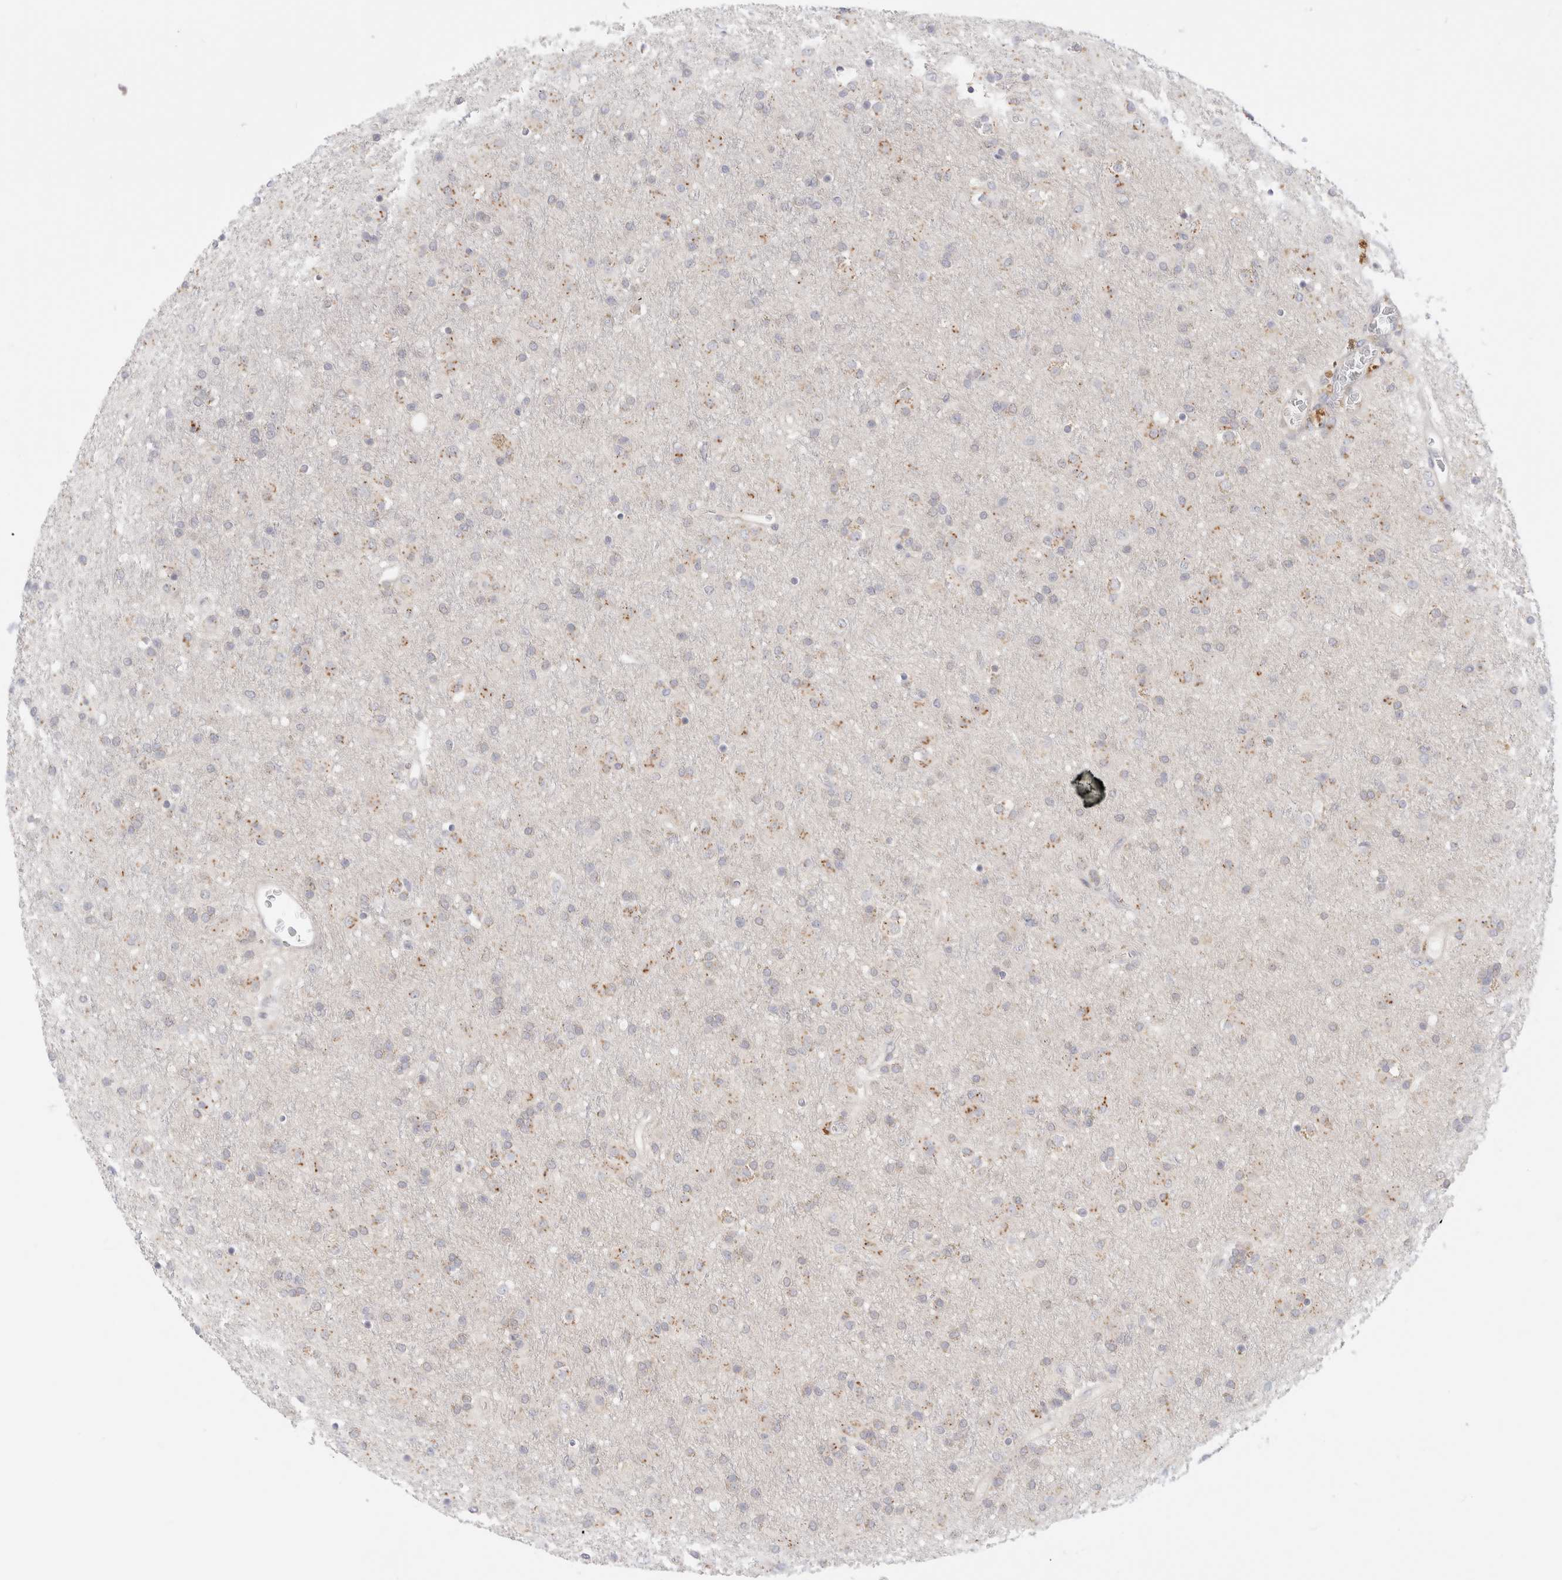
{"staining": {"intensity": "negative", "quantity": "none", "location": "none"}, "tissue": "glioma", "cell_type": "Tumor cells", "image_type": "cancer", "snomed": [{"axis": "morphology", "description": "Glioma, malignant, Low grade"}, {"axis": "topography", "description": "Brain"}], "caption": "The immunohistochemistry image has no significant staining in tumor cells of glioma tissue.", "gene": "EFCAB13", "patient": {"sex": "male", "age": 65}}